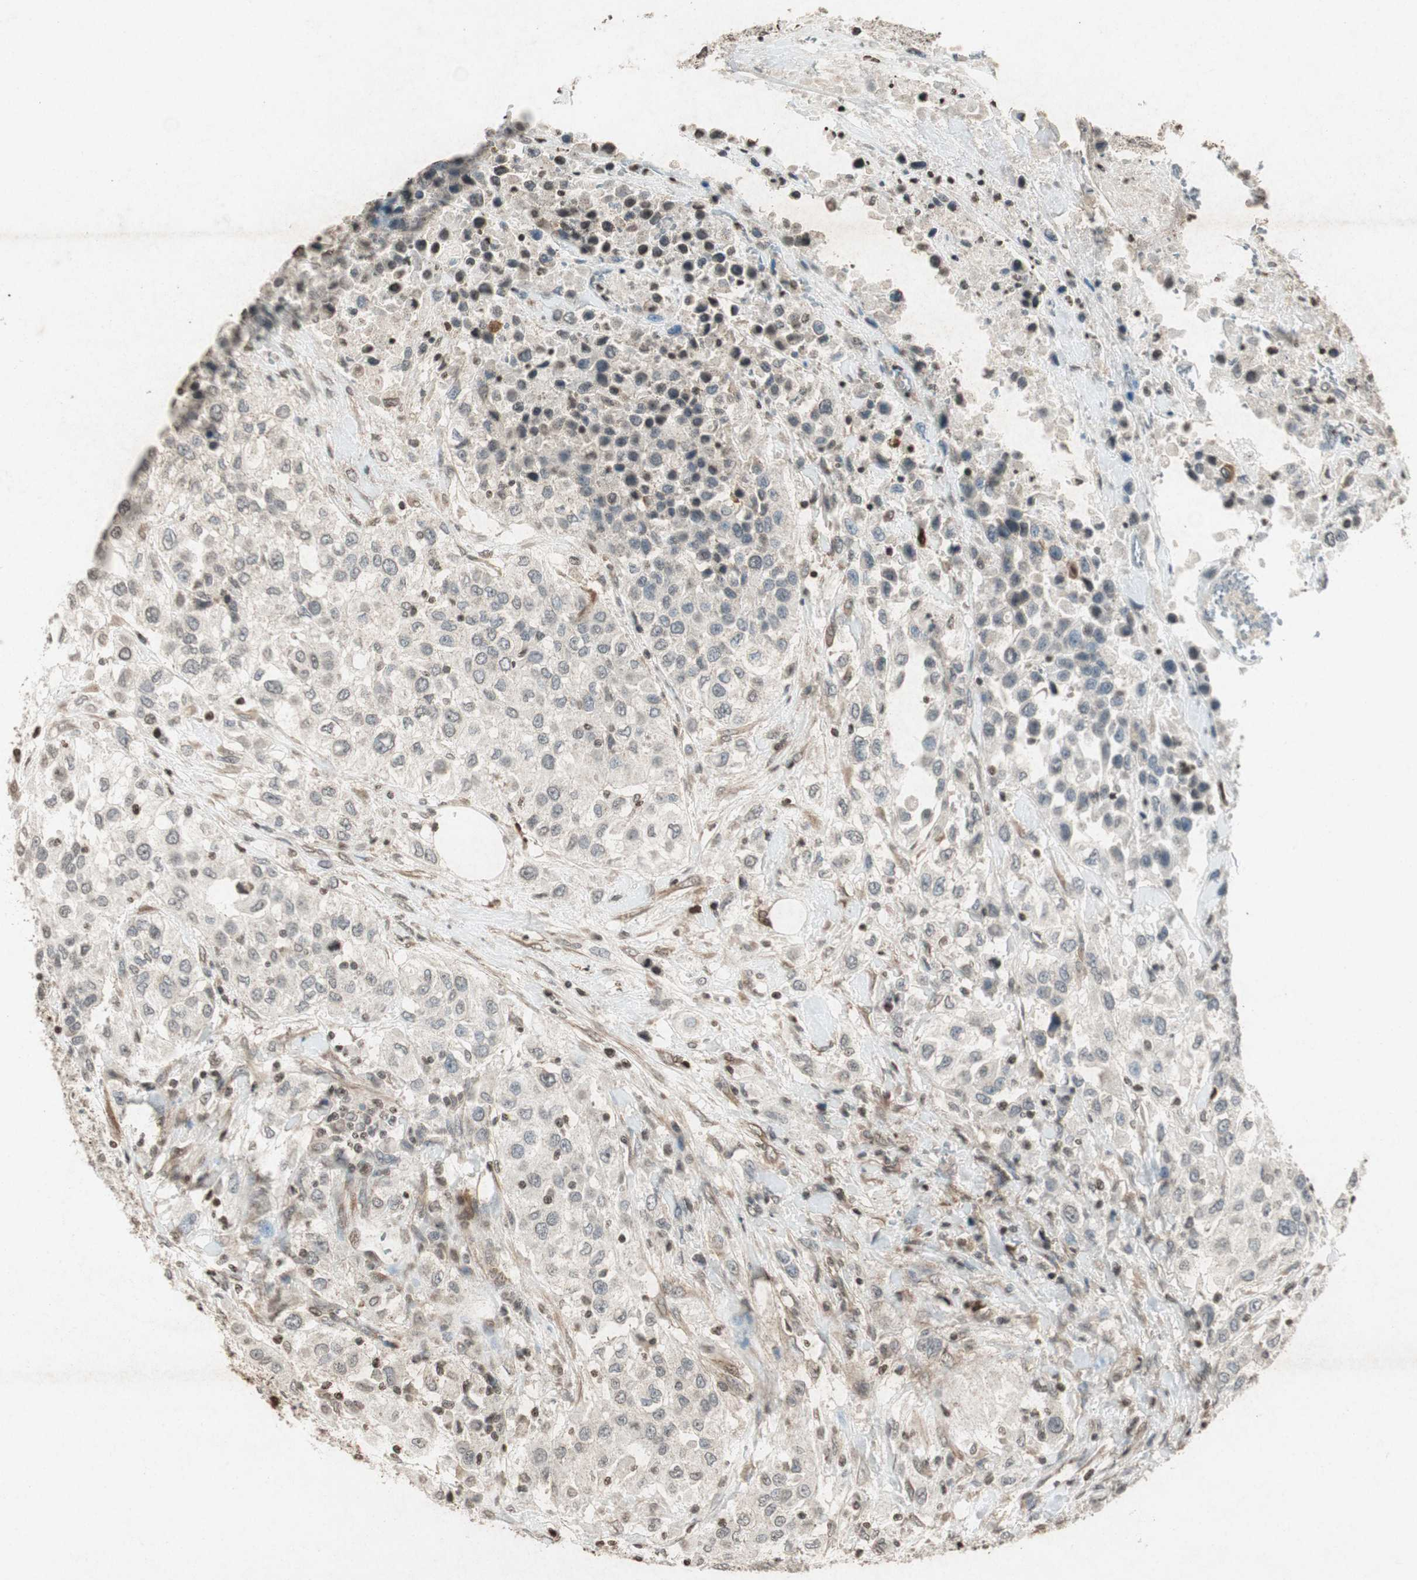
{"staining": {"intensity": "weak", "quantity": "<25%", "location": "cytoplasmic/membranous,nuclear"}, "tissue": "urothelial cancer", "cell_type": "Tumor cells", "image_type": "cancer", "snomed": [{"axis": "morphology", "description": "Urothelial carcinoma, High grade"}, {"axis": "topography", "description": "Urinary bladder"}], "caption": "This photomicrograph is of urothelial cancer stained with IHC to label a protein in brown with the nuclei are counter-stained blue. There is no staining in tumor cells.", "gene": "PRKG1", "patient": {"sex": "female", "age": 80}}